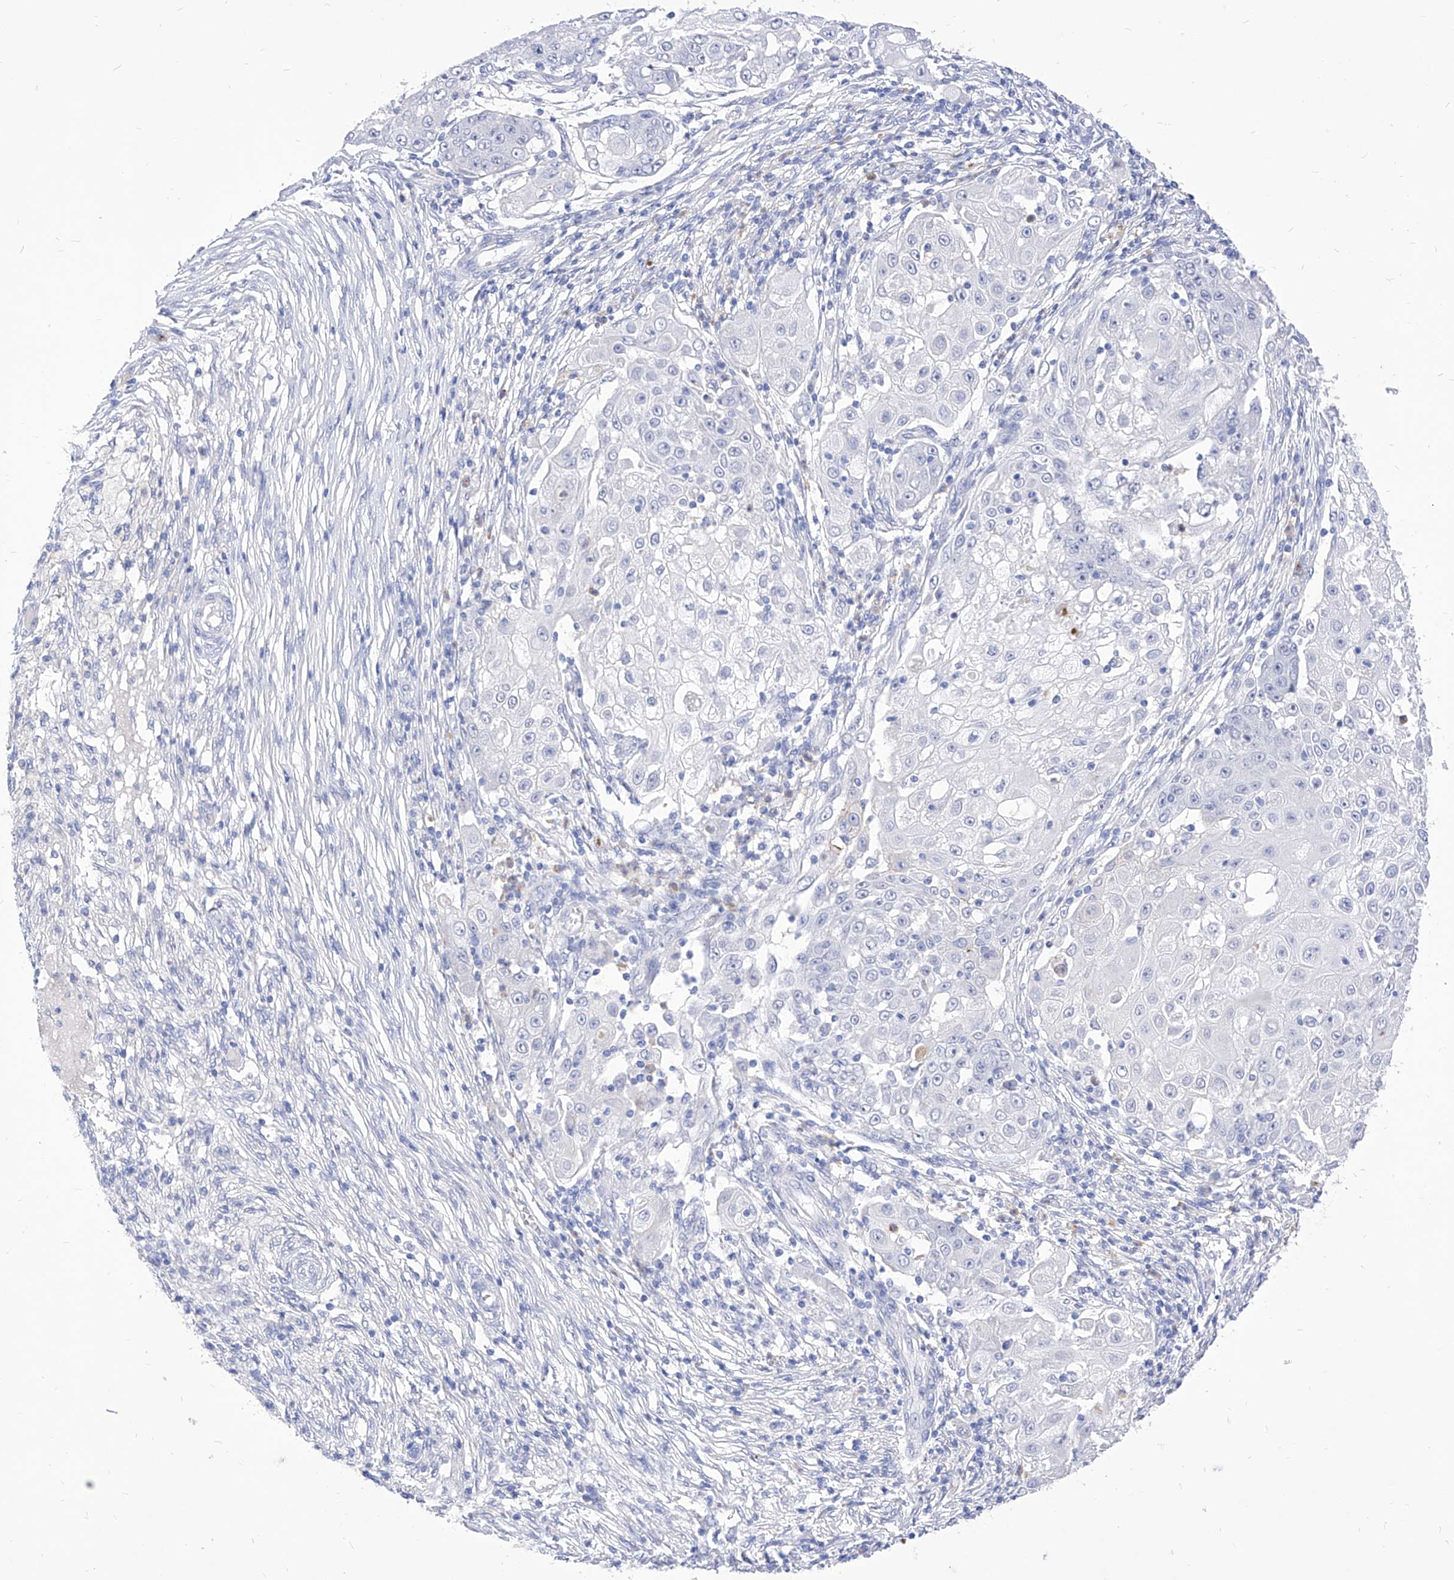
{"staining": {"intensity": "negative", "quantity": "none", "location": "none"}, "tissue": "ovarian cancer", "cell_type": "Tumor cells", "image_type": "cancer", "snomed": [{"axis": "morphology", "description": "Carcinoma, endometroid"}, {"axis": "topography", "description": "Ovary"}], "caption": "Ovarian endometroid carcinoma stained for a protein using immunohistochemistry exhibits no expression tumor cells.", "gene": "VAX1", "patient": {"sex": "female", "age": 42}}